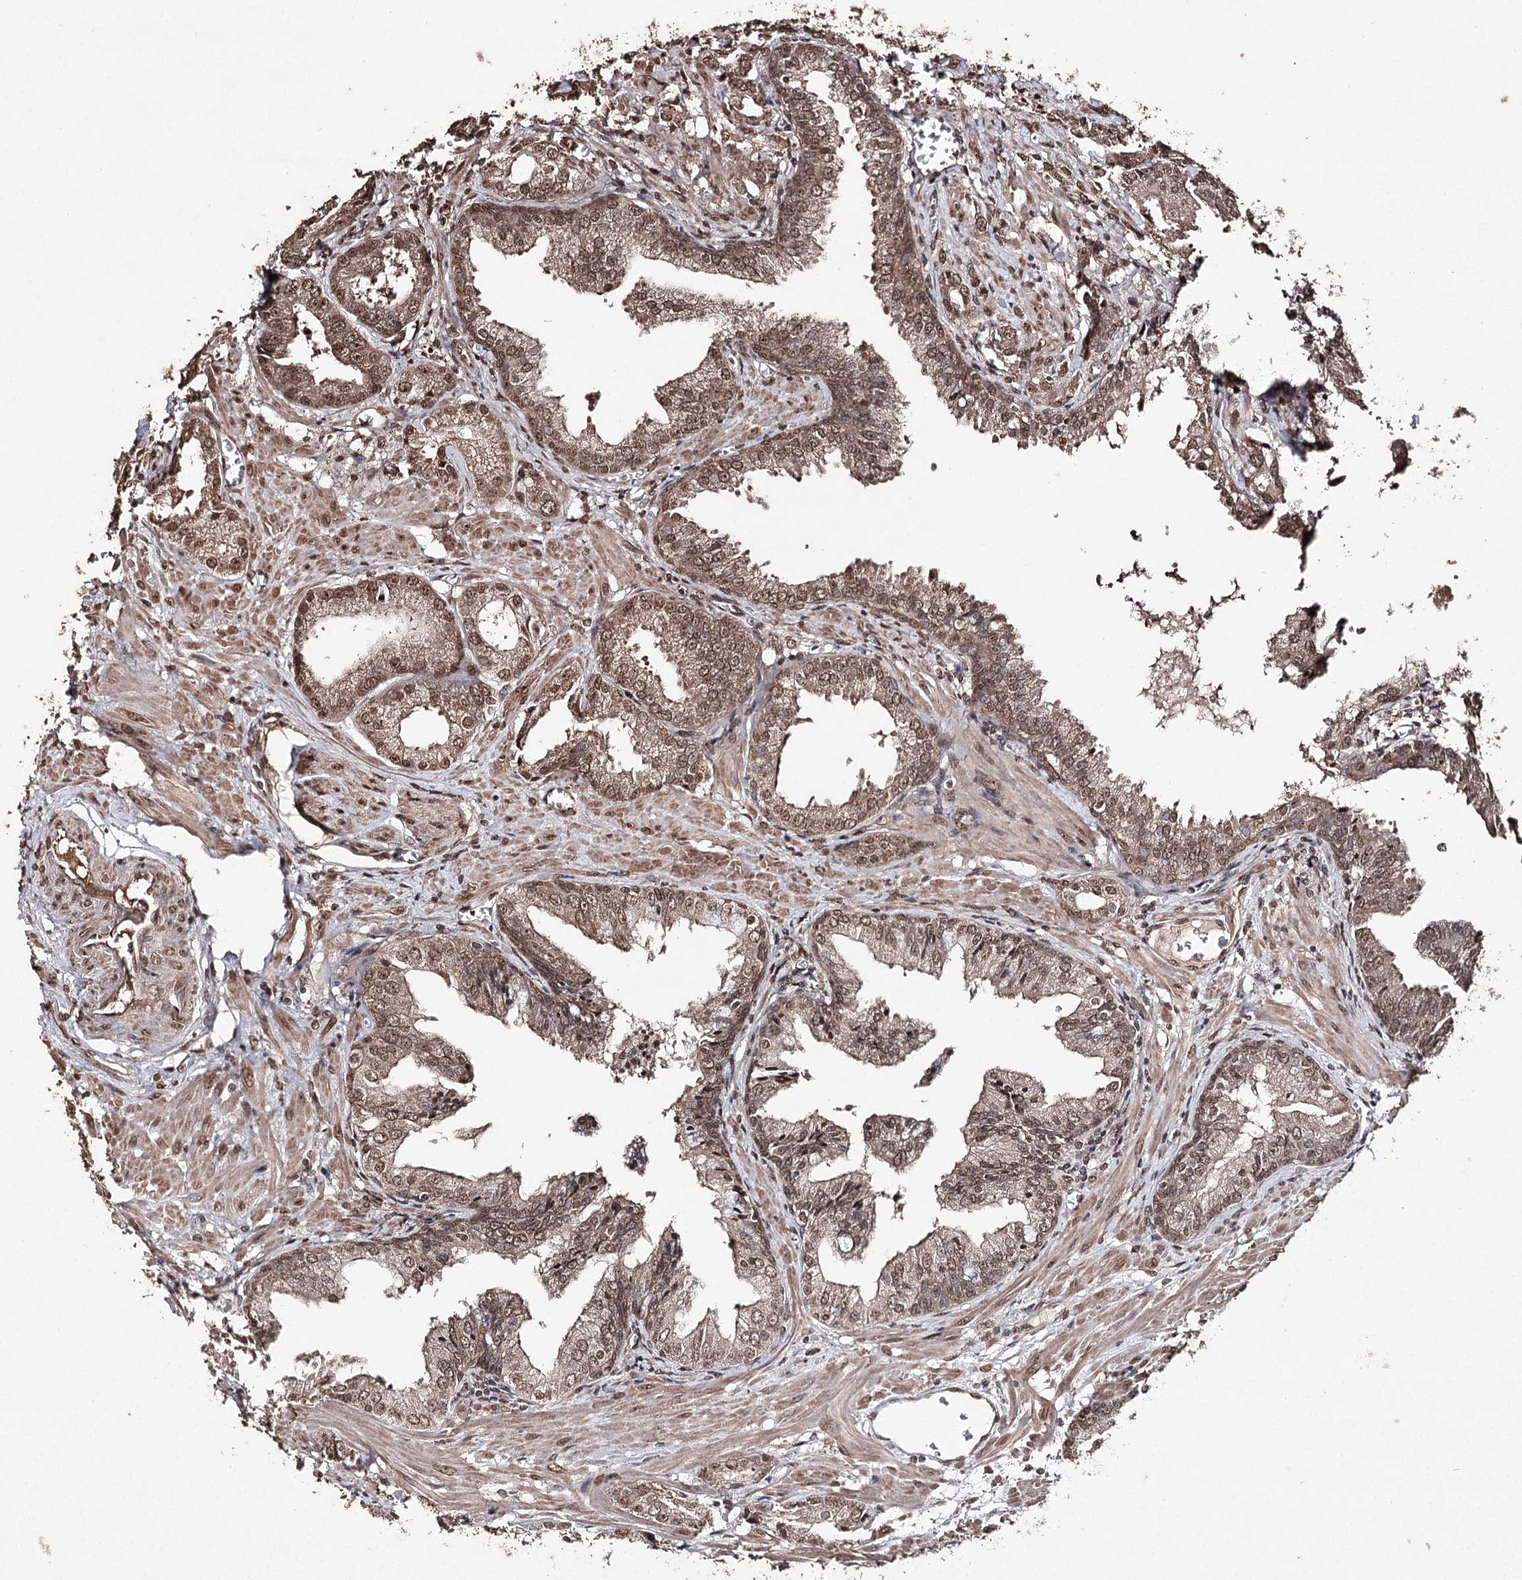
{"staining": {"intensity": "moderate", "quantity": ">75%", "location": "nuclear"}, "tissue": "prostate cancer", "cell_type": "Tumor cells", "image_type": "cancer", "snomed": [{"axis": "morphology", "description": "Adenocarcinoma, Low grade"}, {"axis": "topography", "description": "Prostate"}], "caption": "A medium amount of moderate nuclear positivity is present in about >75% of tumor cells in adenocarcinoma (low-grade) (prostate) tissue.", "gene": "ATG14", "patient": {"sex": "male", "age": 67}}